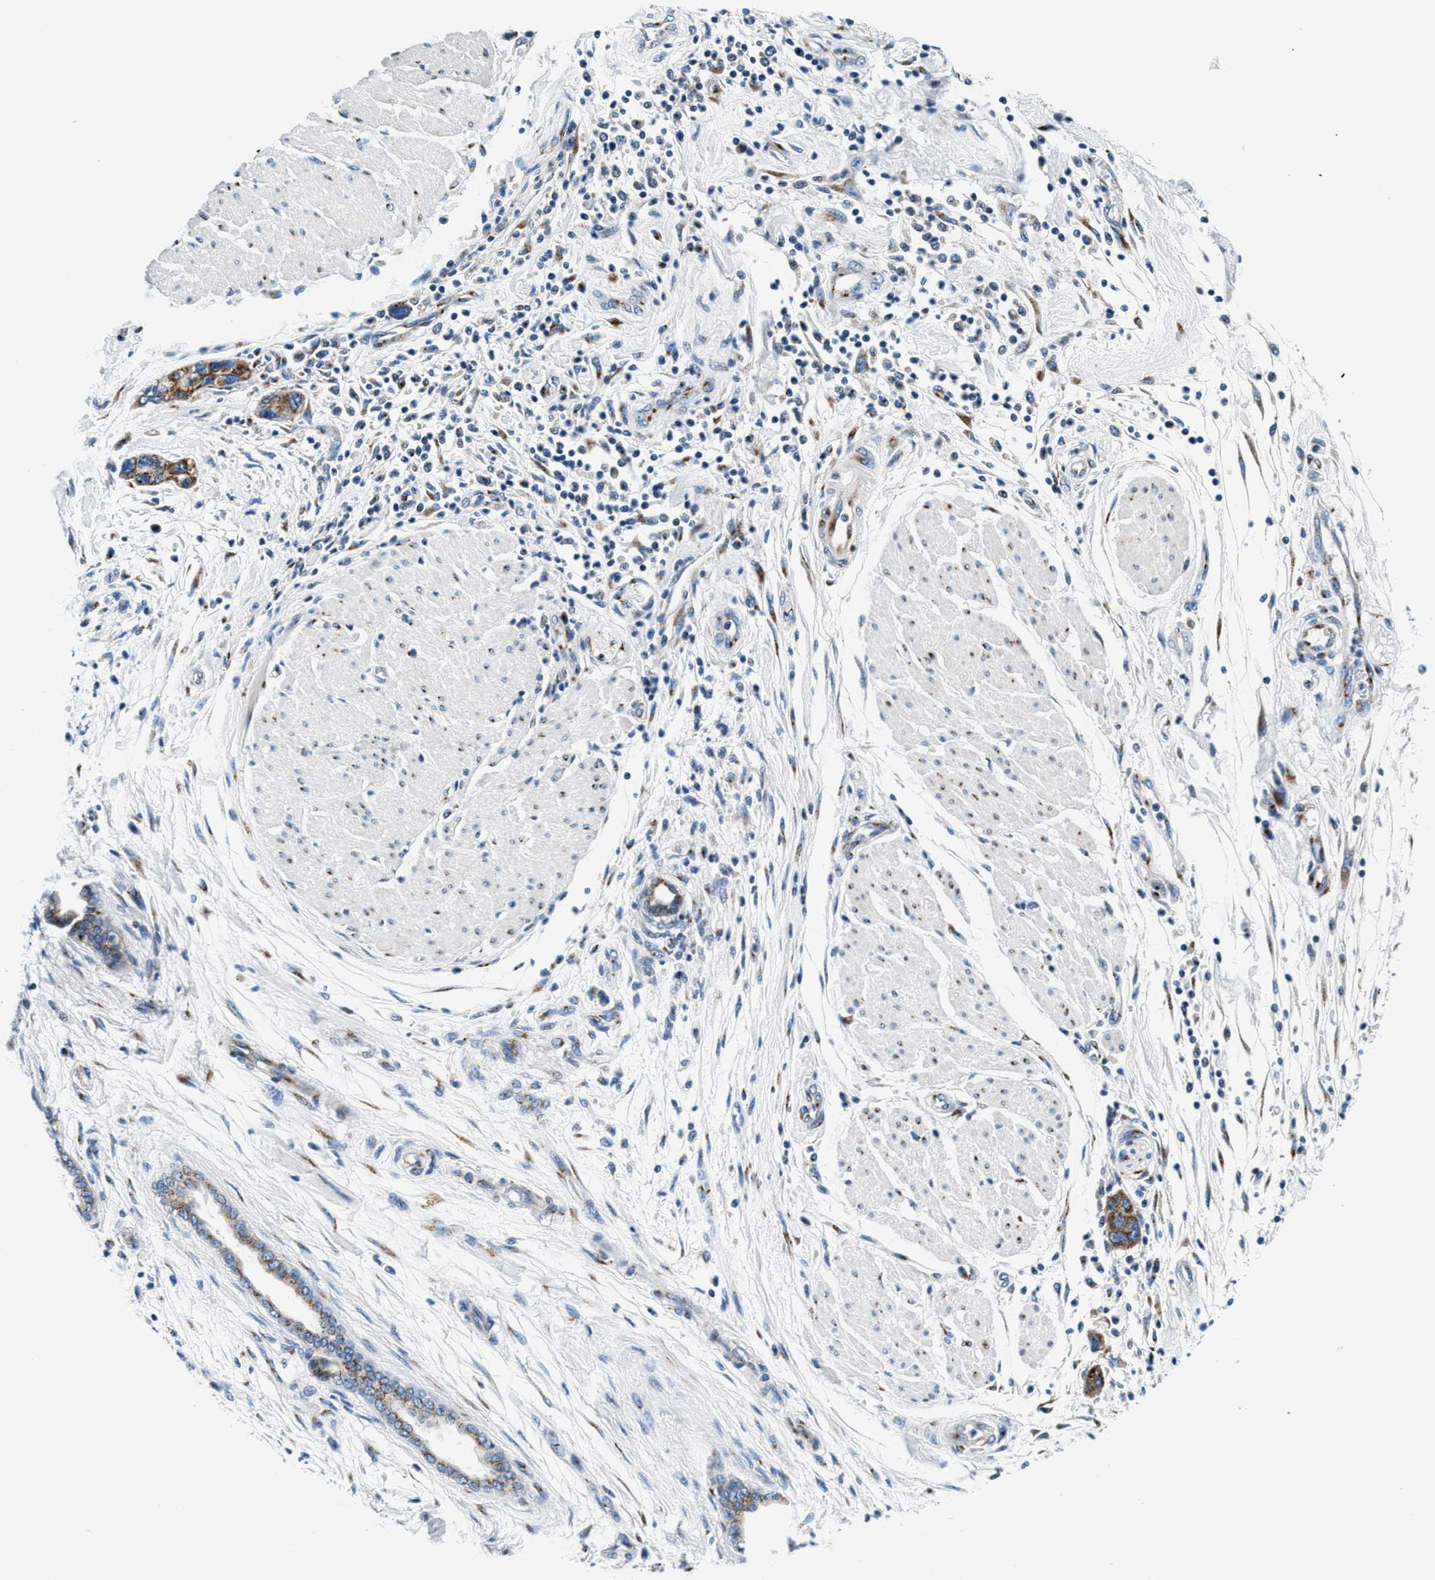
{"staining": {"intensity": "moderate", "quantity": ">75%", "location": "cytoplasmic/membranous"}, "tissue": "pancreatic cancer", "cell_type": "Tumor cells", "image_type": "cancer", "snomed": [{"axis": "morphology", "description": "Normal tissue, NOS"}, {"axis": "morphology", "description": "Adenocarcinoma, NOS"}, {"axis": "topography", "description": "Pancreas"}], "caption": "Brown immunohistochemical staining in pancreatic cancer reveals moderate cytoplasmic/membranous staining in approximately >75% of tumor cells.", "gene": "VPS53", "patient": {"sex": "female", "age": 71}}